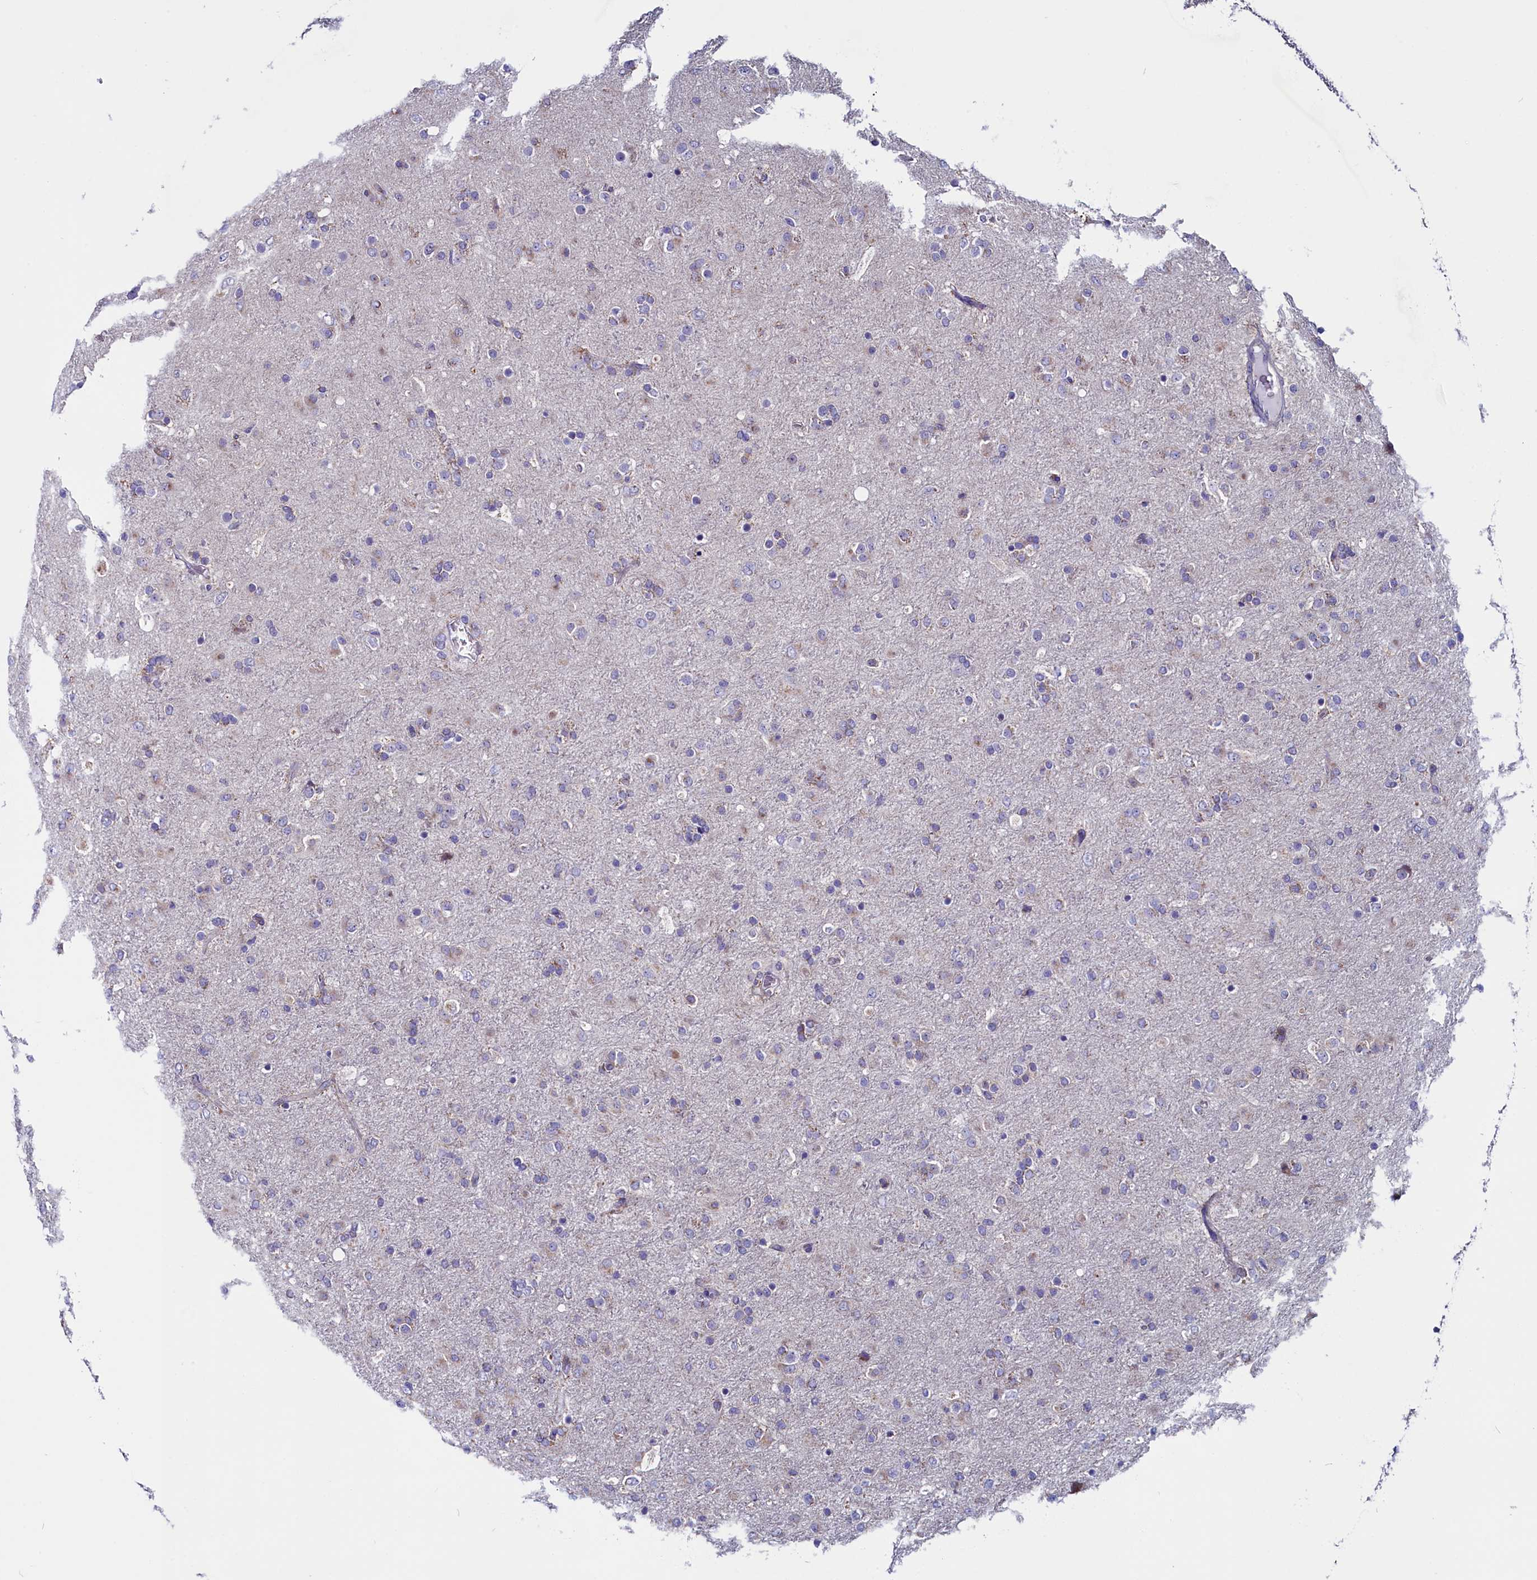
{"staining": {"intensity": "negative", "quantity": "none", "location": "none"}, "tissue": "glioma", "cell_type": "Tumor cells", "image_type": "cancer", "snomed": [{"axis": "morphology", "description": "Glioma, malignant, Low grade"}, {"axis": "topography", "description": "Brain"}], "caption": "Immunohistochemical staining of malignant glioma (low-grade) exhibits no significant positivity in tumor cells.", "gene": "CIAPIN1", "patient": {"sex": "male", "age": 65}}